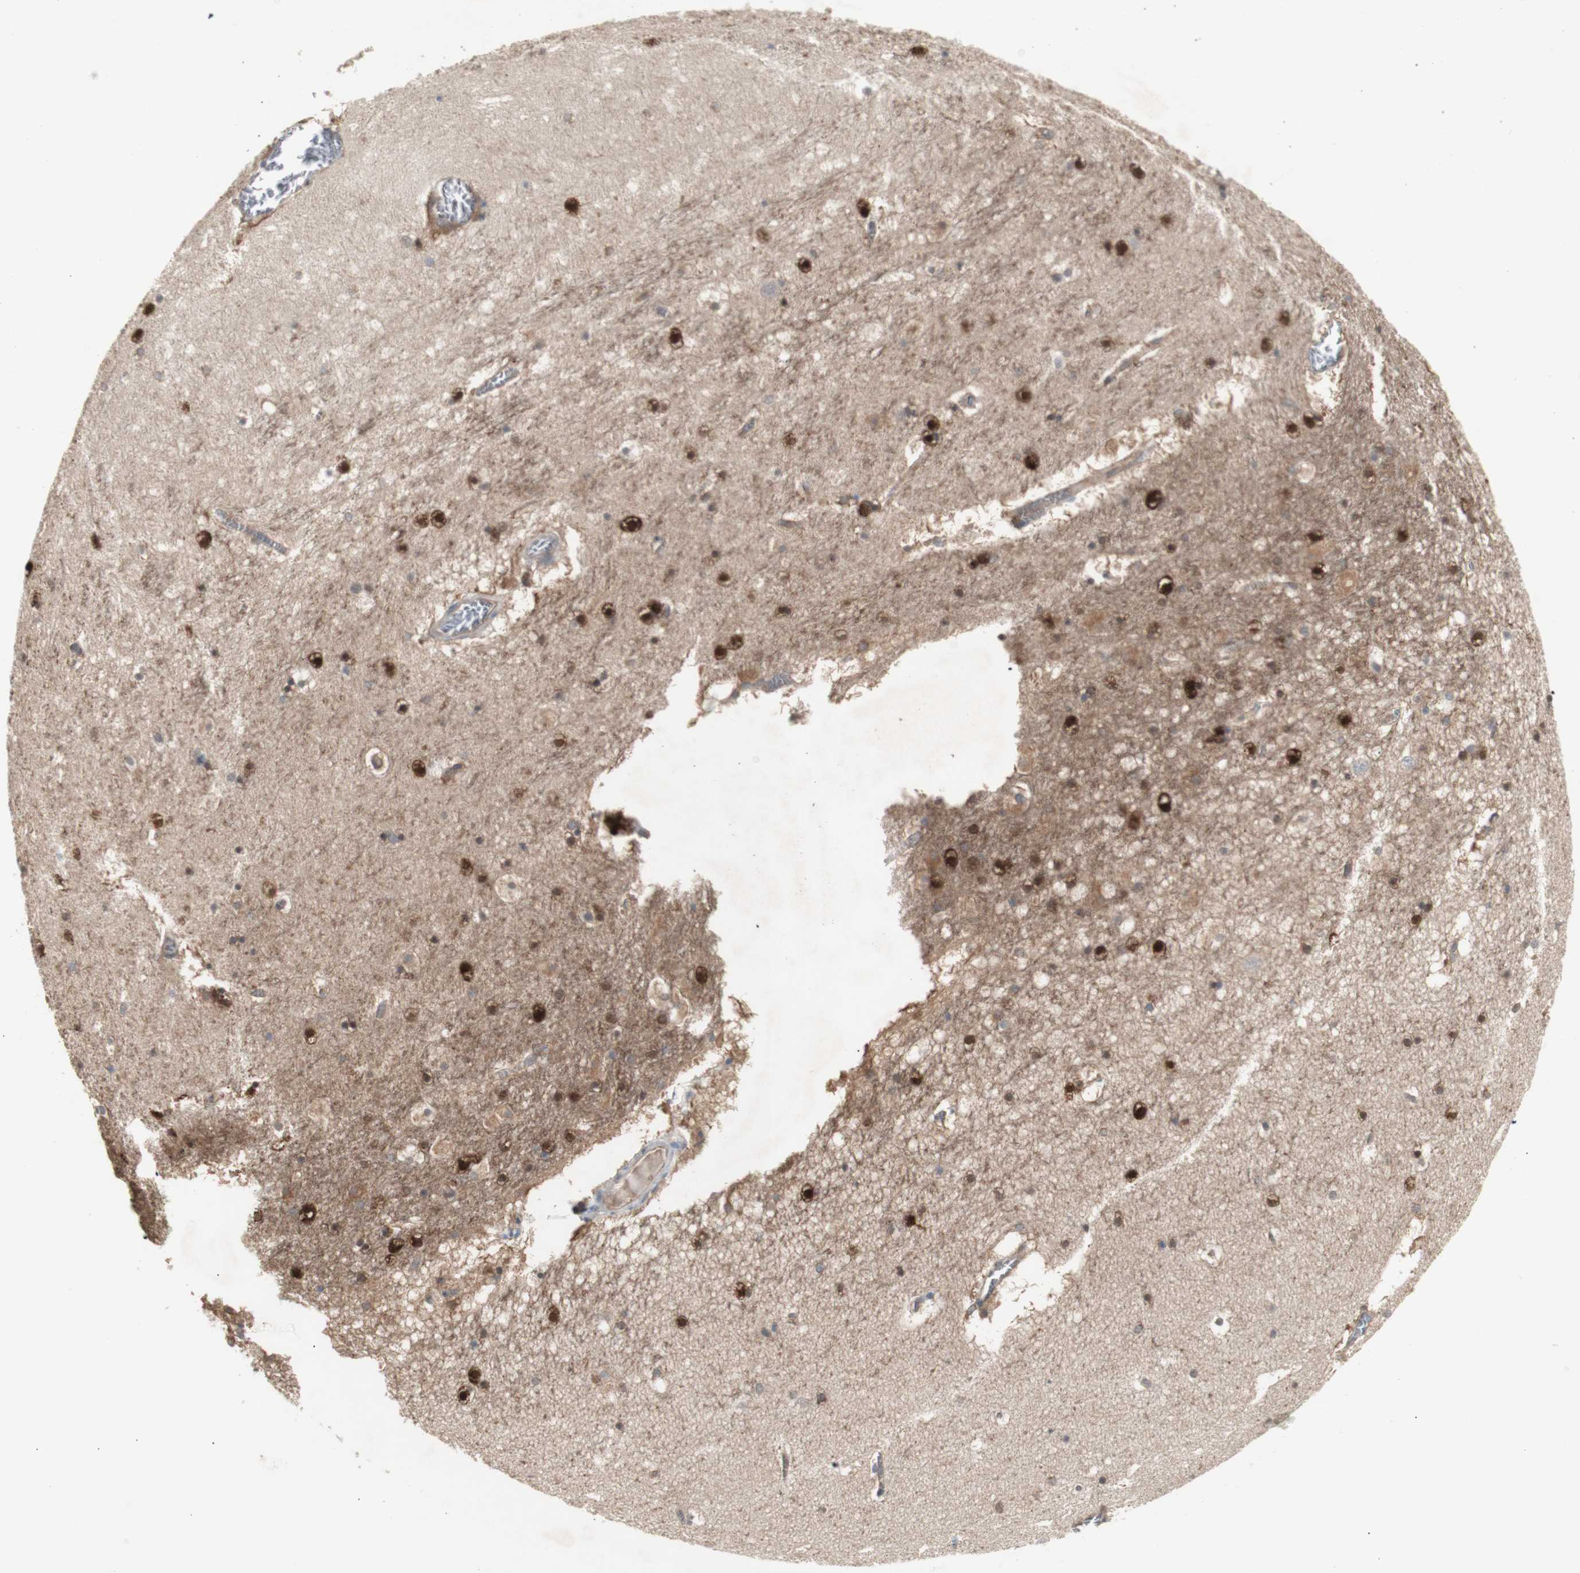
{"staining": {"intensity": "moderate", "quantity": "25%-75%", "location": "cytoplasmic/membranous,nuclear"}, "tissue": "hippocampus", "cell_type": "Glial cells", "image_type": "normal", "snomed": [{"axis": "morphology", "description": "Normal tissue, NOS"}, {"axis": "topography", "description": "Hippocampus"}], "caption": "Immunohistochemical staining of normal hippocampus demonstrates 25%-75% levels of moderate cytoplasmic/membranous,nuclear protein staining in approximately 25%-75% of glial cells.", "gene": "CHURC1", "patient": {"sex": "male", "age": 45}}